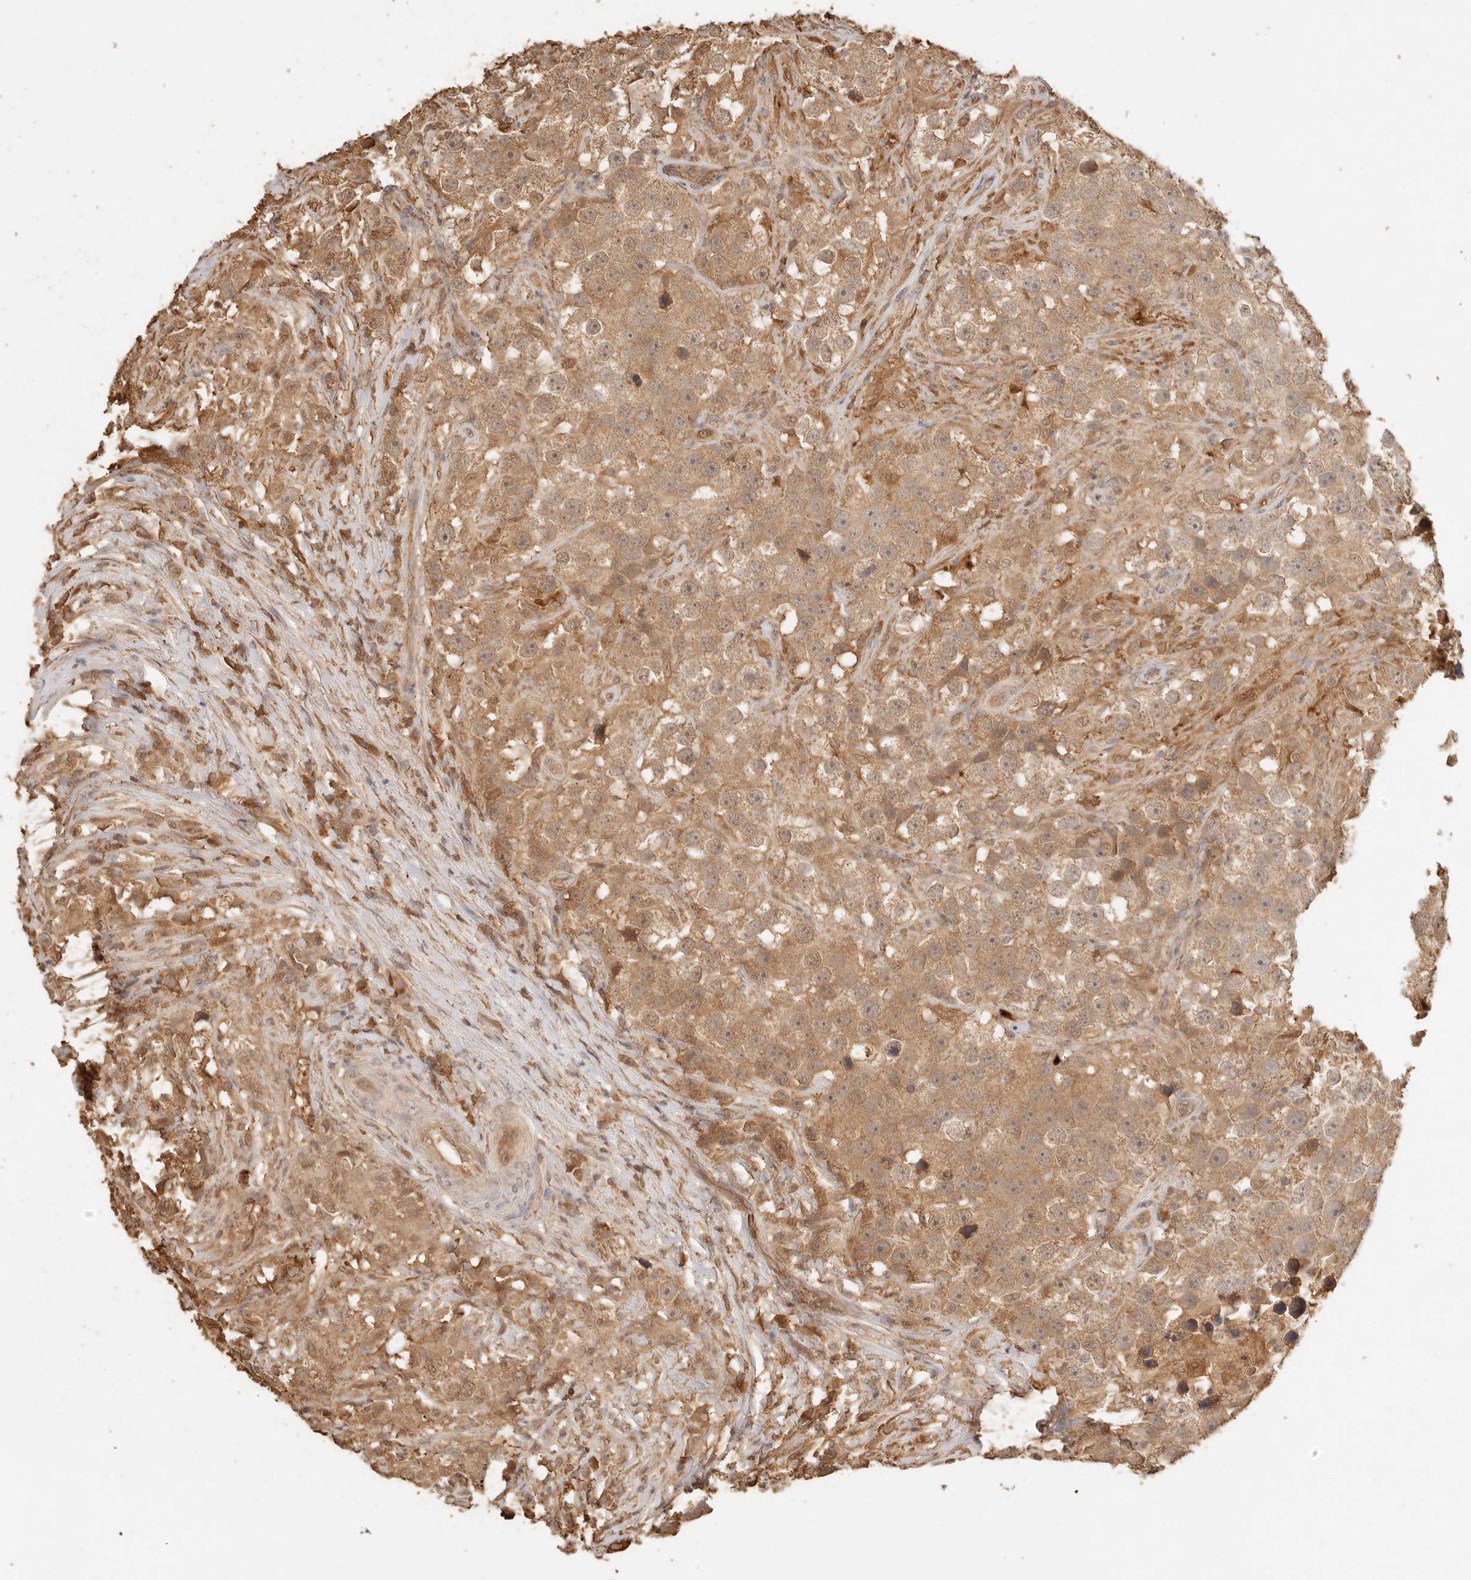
{"staining": {"intensity": "moderate", "quantity": ">75%", "location": "cytoplasmic/membranous,nuclear"}, "tissue": "testis cancer", "cell_type": "Tumor cells", "image_type": "cancer", "snomed": [{"axis": "morphology", "description": "Seminoma, NOS"}, {"axis": "topography", "description": "Testis"}], "caption": "This is a histology image of immunohistochemistry (IHC) staining of testis cancer (seminoma), which shows moderate expression in the cytoplasmic/membranous and nuclear of tumor cells.", "gene": "INTS11", "patient": {"sex": "male", "age": 49}}